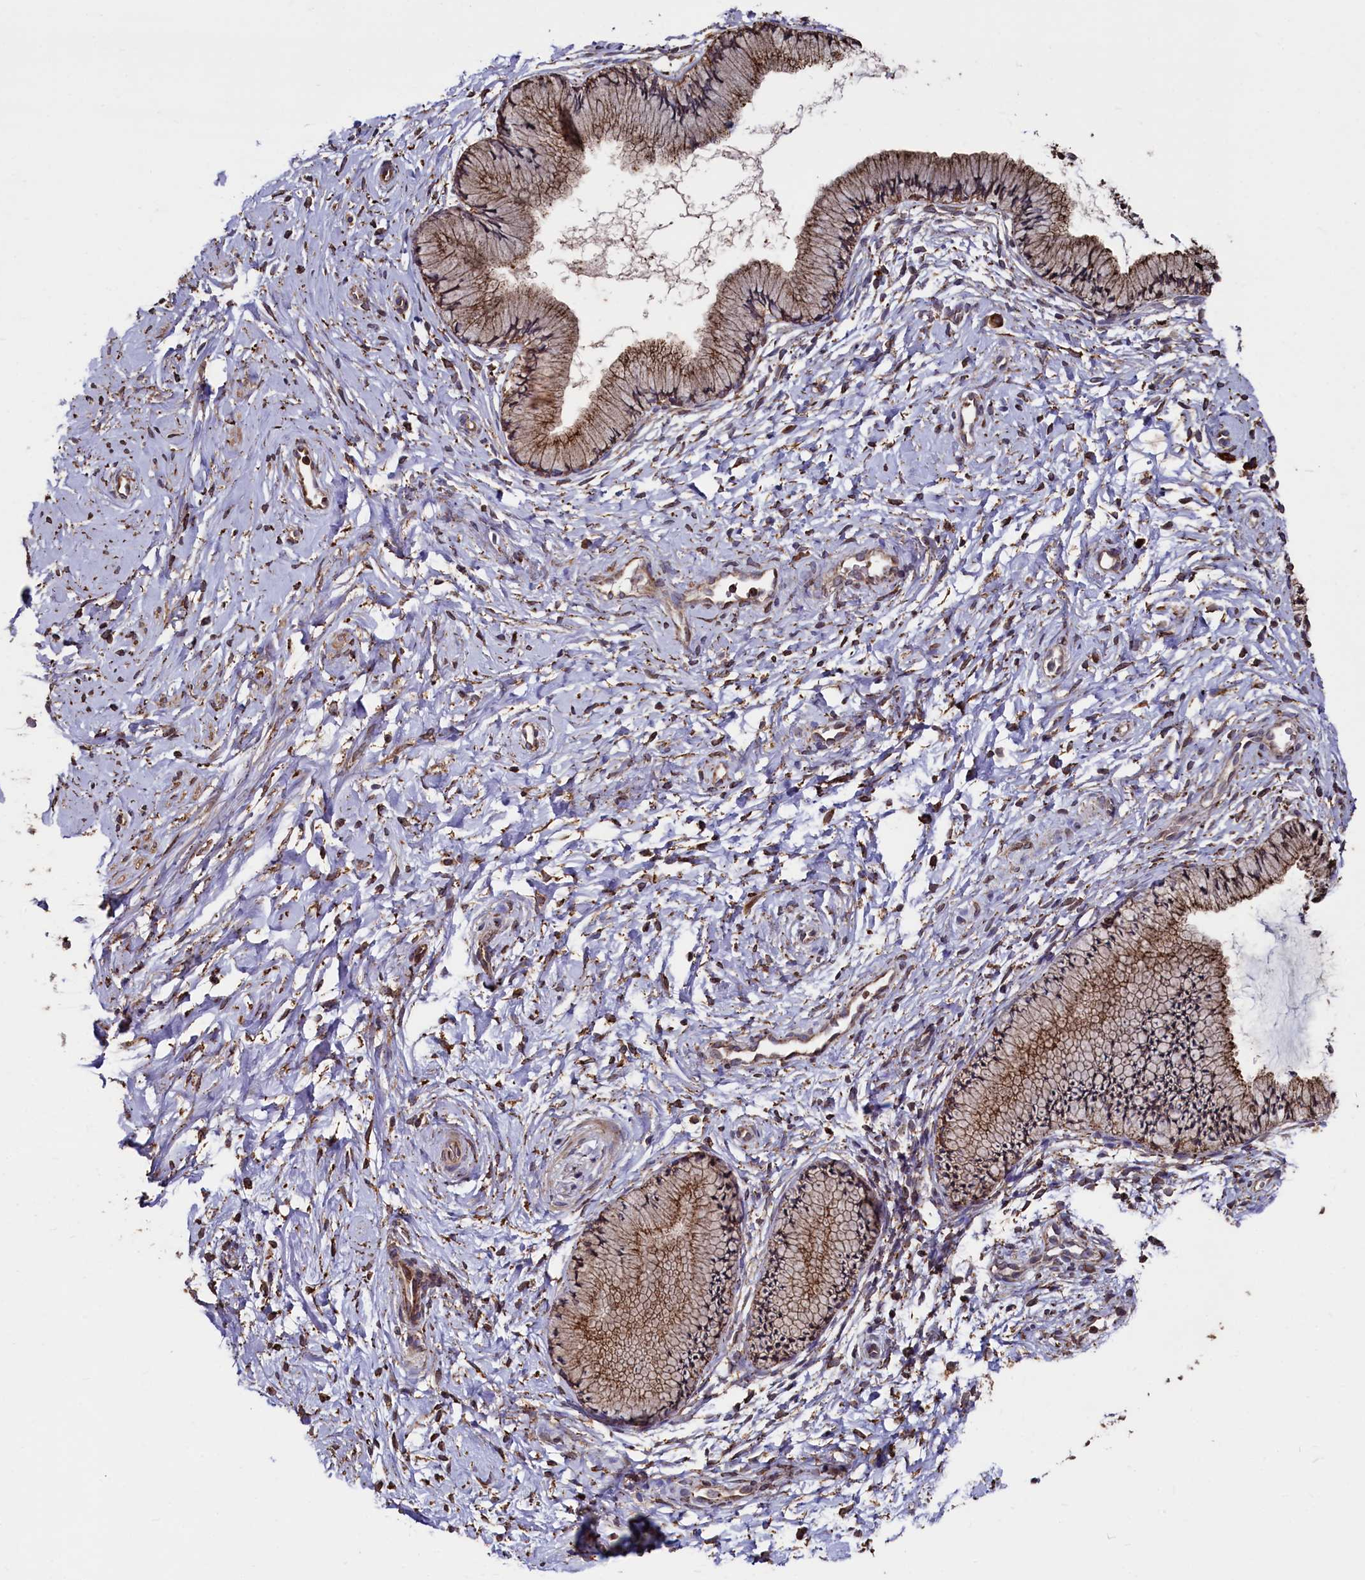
{"staining": {"intensity": "moderate", "quantity": ">75%", "location": "cytoplasmic/membranous"}, "tissue": "cervix", "cell_type": "Glandular cells", "image_type": "normal", "snomed": [{"axis": "morphology", "description": "Normal tissue, NOS"}, {"axis": "topography", "description": "Cervix"}], "caption": "Immunohistochemistry (DAB (3,3'-diaminobenzidine)) staining of normal human cervix exhibits moderate cytoplasmic/membranous protein staining in about >75% of glandular cells.", "gene": "NEURL1B", "patient": {"sex": "female", "age": 33}}